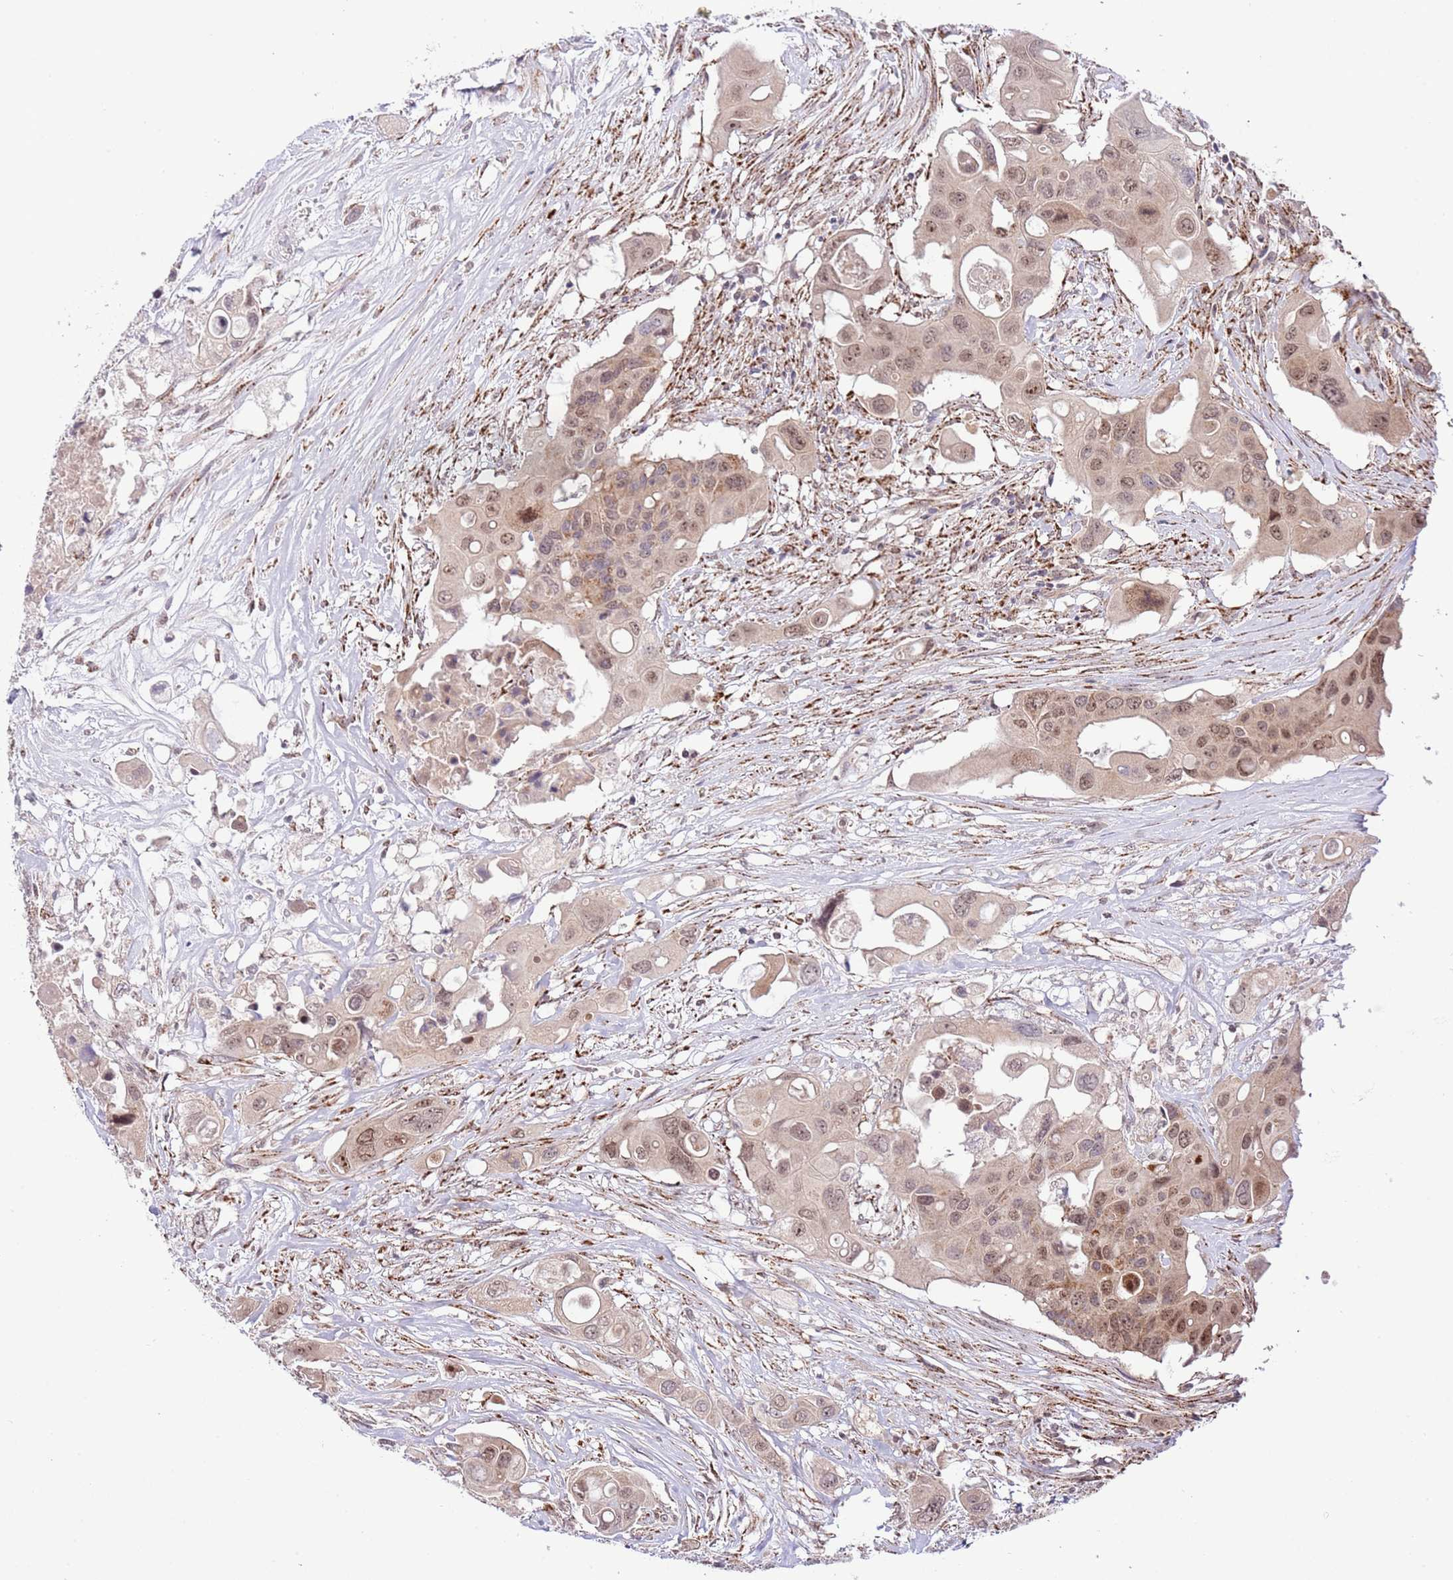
{"staining": {"intensity": "moderate", "quantity": ">75%", "location": "nuclear"}, "tissue": "colorectal cancer", "cell_type": "Tumor cells", "image_type": "cancer", "snomed": [{"axis": "morphology", "description": "Adenocarcinoma, NOS"}, {"axis": "topography", "description": "Colon"}], "caption": "Colorectal cancer stained with DAB (3,3'-diaminobenzidine) IHC shows medium levels of moderate nuclear positivity in approximately >75% of tumor cells.", "gene": "CHD1", "patient": {"sex": "male", "age": 77}}